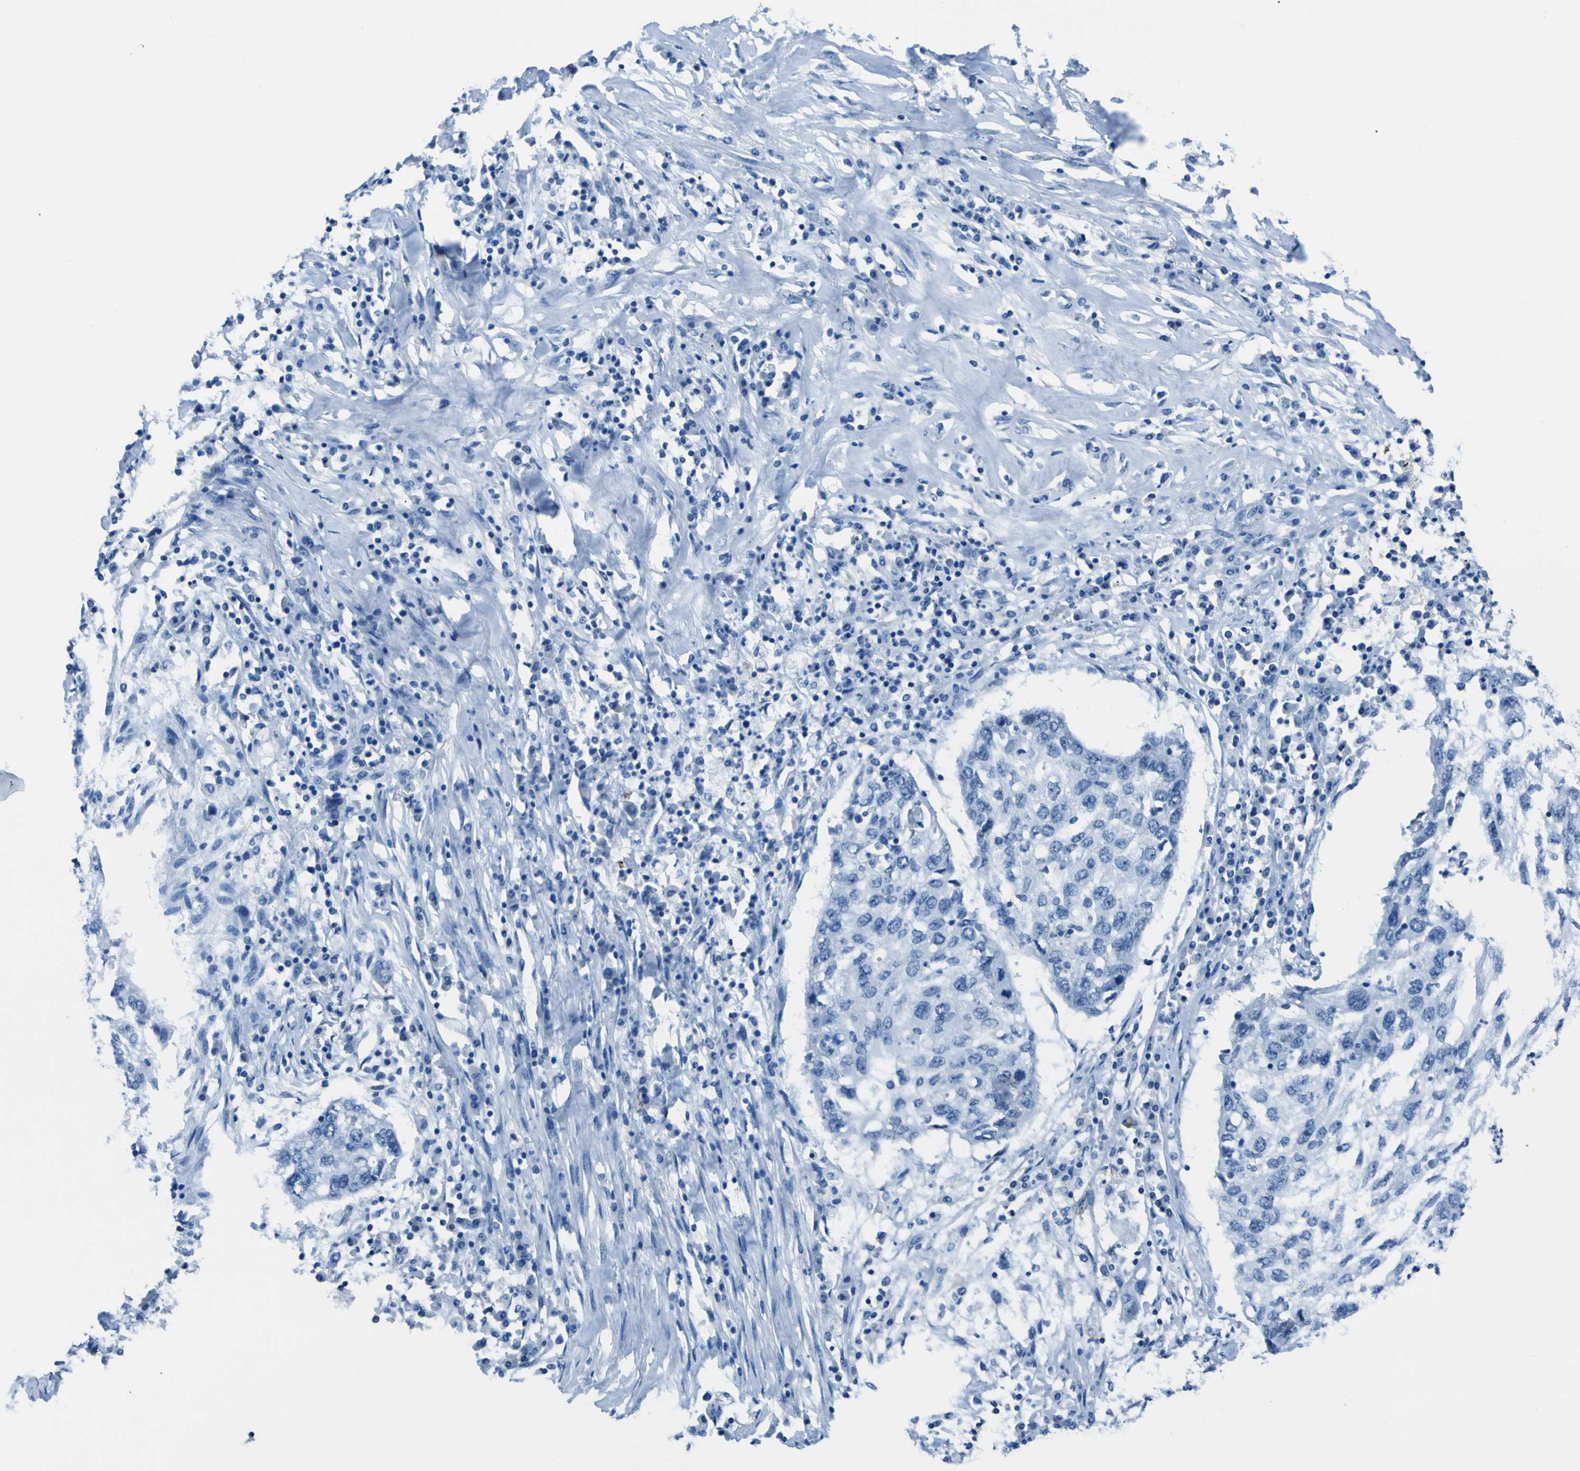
{"staining": {"intensity": "negative", "quantity": "none", "location": "none"}, "tissue": "lung cancer", "cell_type": "Tumor cells", "image_type": "cancer", "snomed": [{"axis": "morphology", "description": "Squamous cell carcinoma, NOS"}, {"axis": "topography", "description": "Lung"}], "caption": "IHC of lung cancer shows no positivity in tumor cells.", "gene": "PHKG1", "patient": {"sex": "female", "age": 63}}